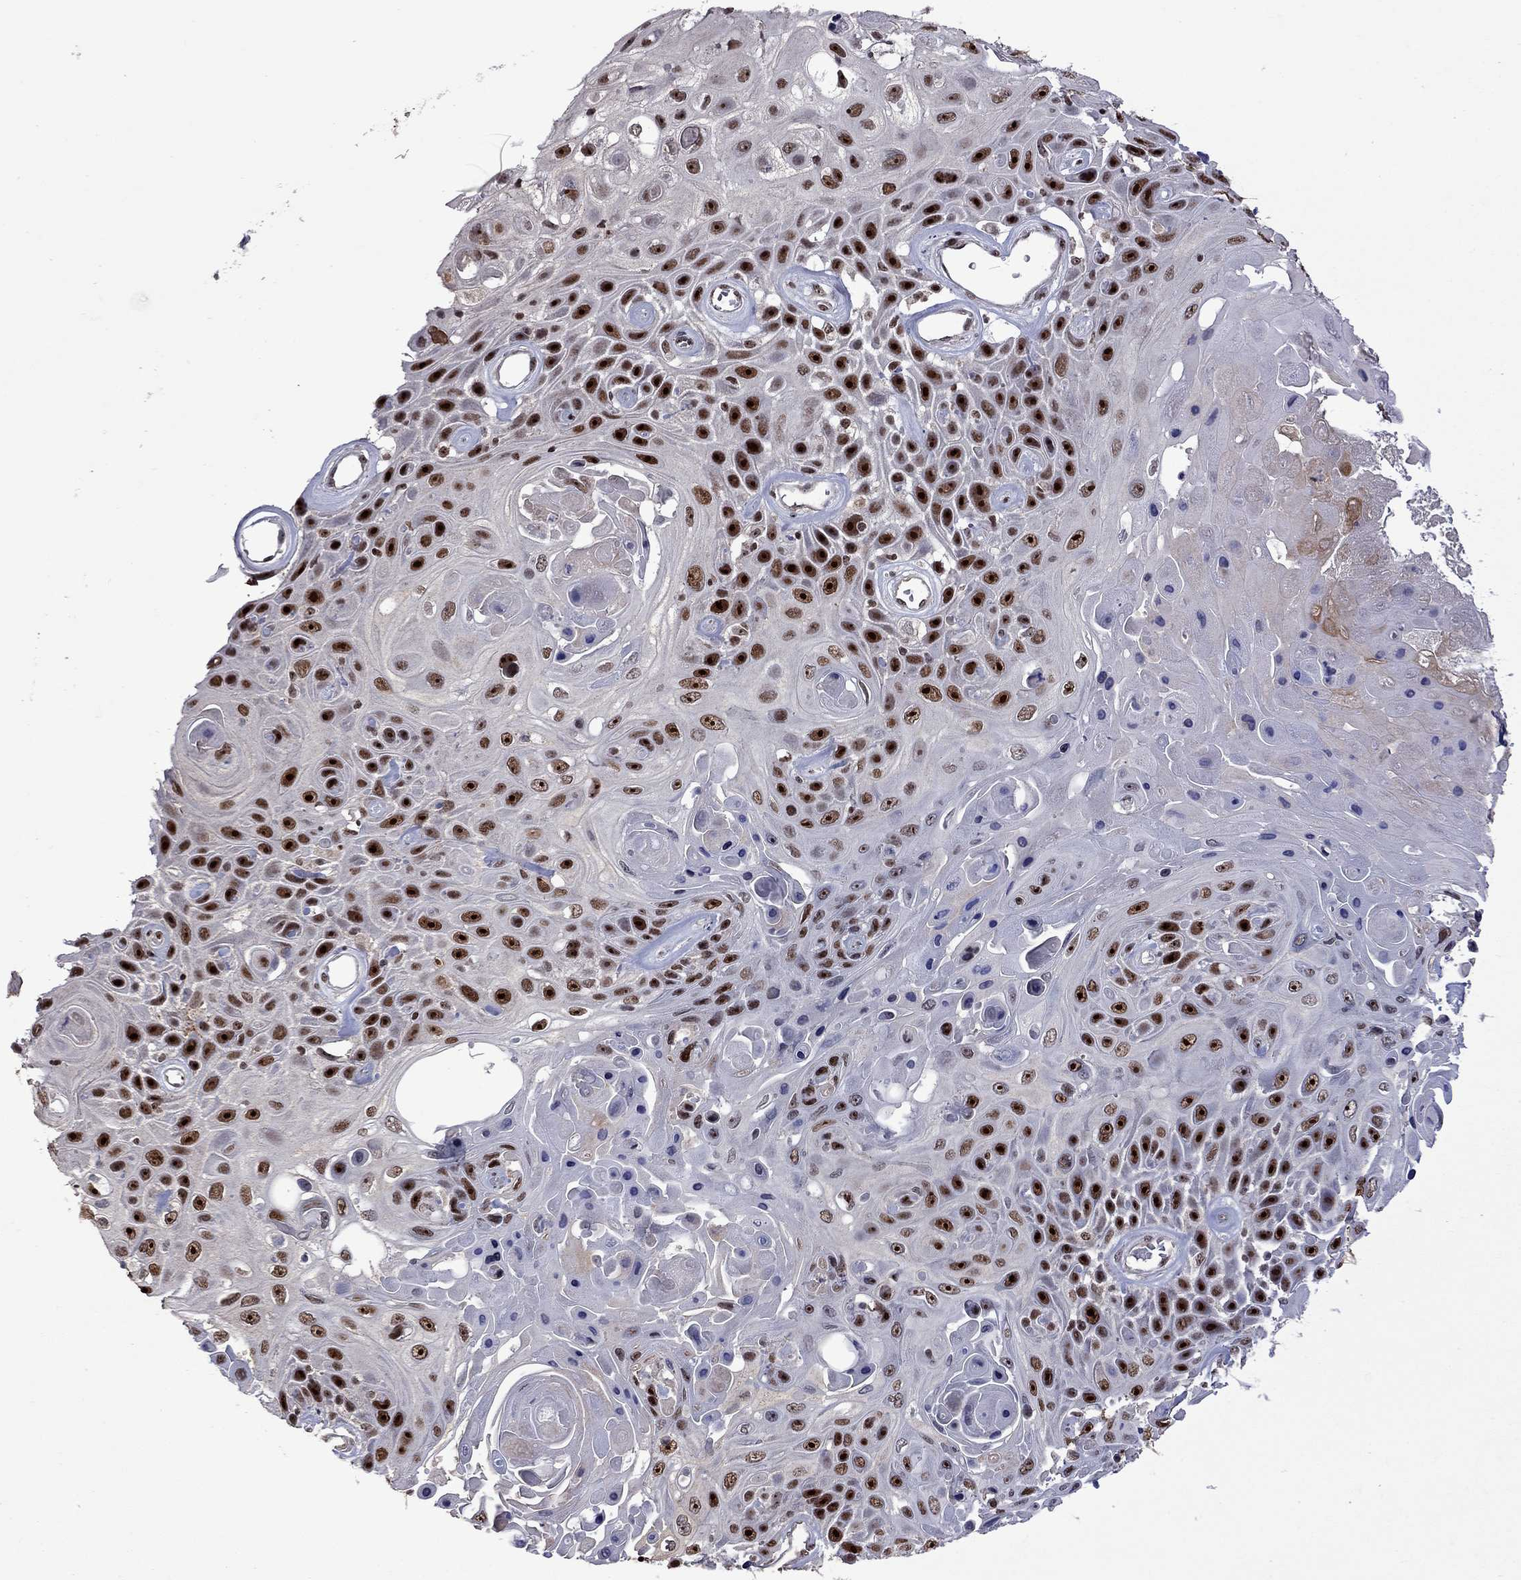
{"staining": {"intensity": "strong", "quantity": "25%-75%", "location": "nuclear"}, "tissue": "skin cancer", "cell_type": "Tumor cells", "image_type": "cancer", "snomed": [{"axis": "morphology", "description": "Squamous cell carcinoma, NOS"}, {"axis": "topography", "description": "Skin"}], "caption": "There is high levels of strong nuclear positivity in tumor cells of skin cancer (squamous cell carcinoma), as demonstrated by immunohistochemical staining (brown color).", "gene": "SPOUT1", "patient": {"sex": "male", "age": 82}}